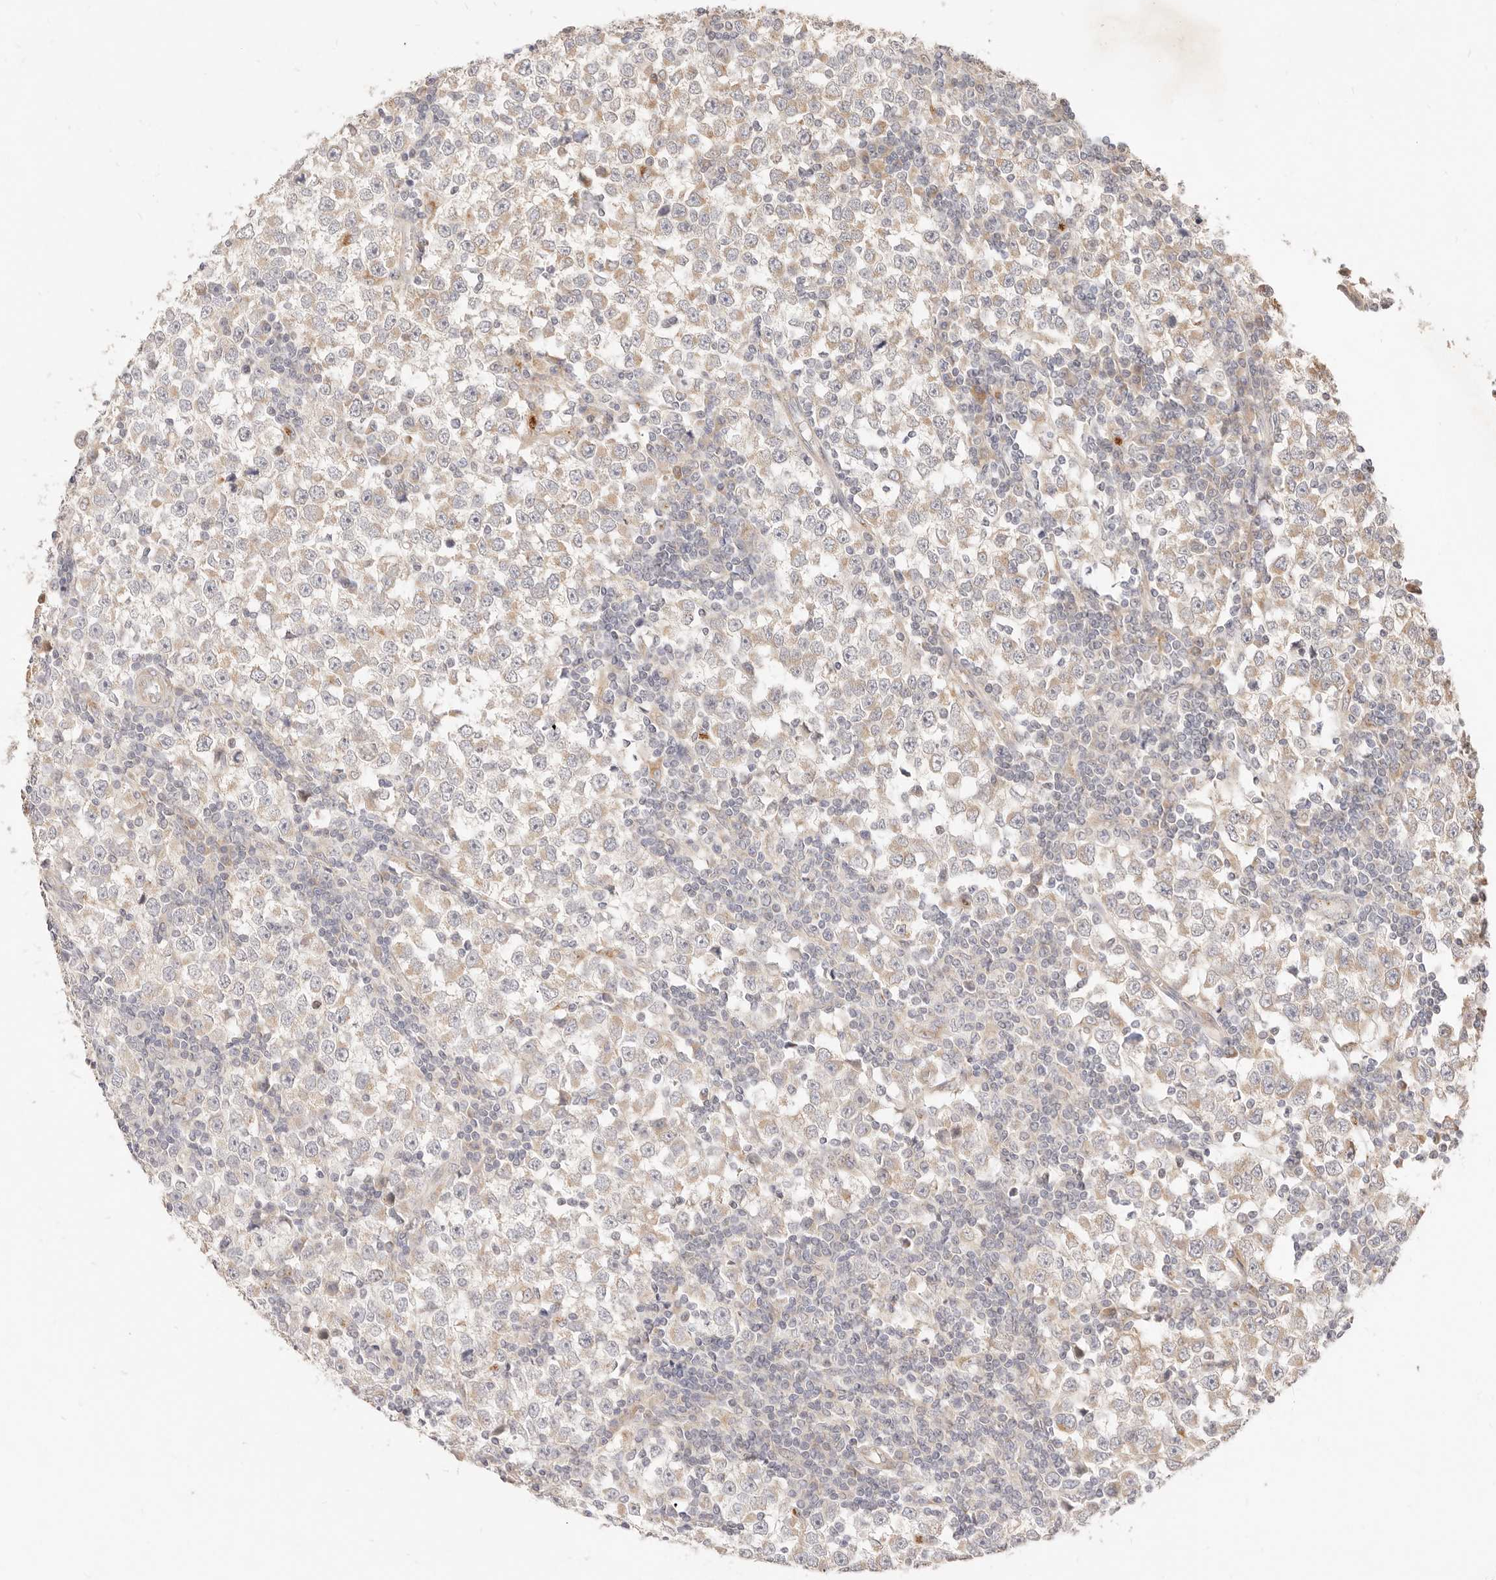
{"staining": {"intensity": "weak", "quantity": "25%-75%", "location": "cytoplasmic/membranous"}, "tissue": "testis cancer", "cell_type": "Tumor cells", "image_type": "cancer", "snomed": [{"axis": "morphology", "description": "Seminoma, NOS"}, {"axis": "topography", "description": "Testis"}], "caption": "Immunohistochemical staining of human seminoma (testis) shows weak cytoplasmic/membranous protein positivity in approximately 25%-75% of tumor cells.", "gene": "UBXN10", "patient": {"sex": "male", "age": 65}}